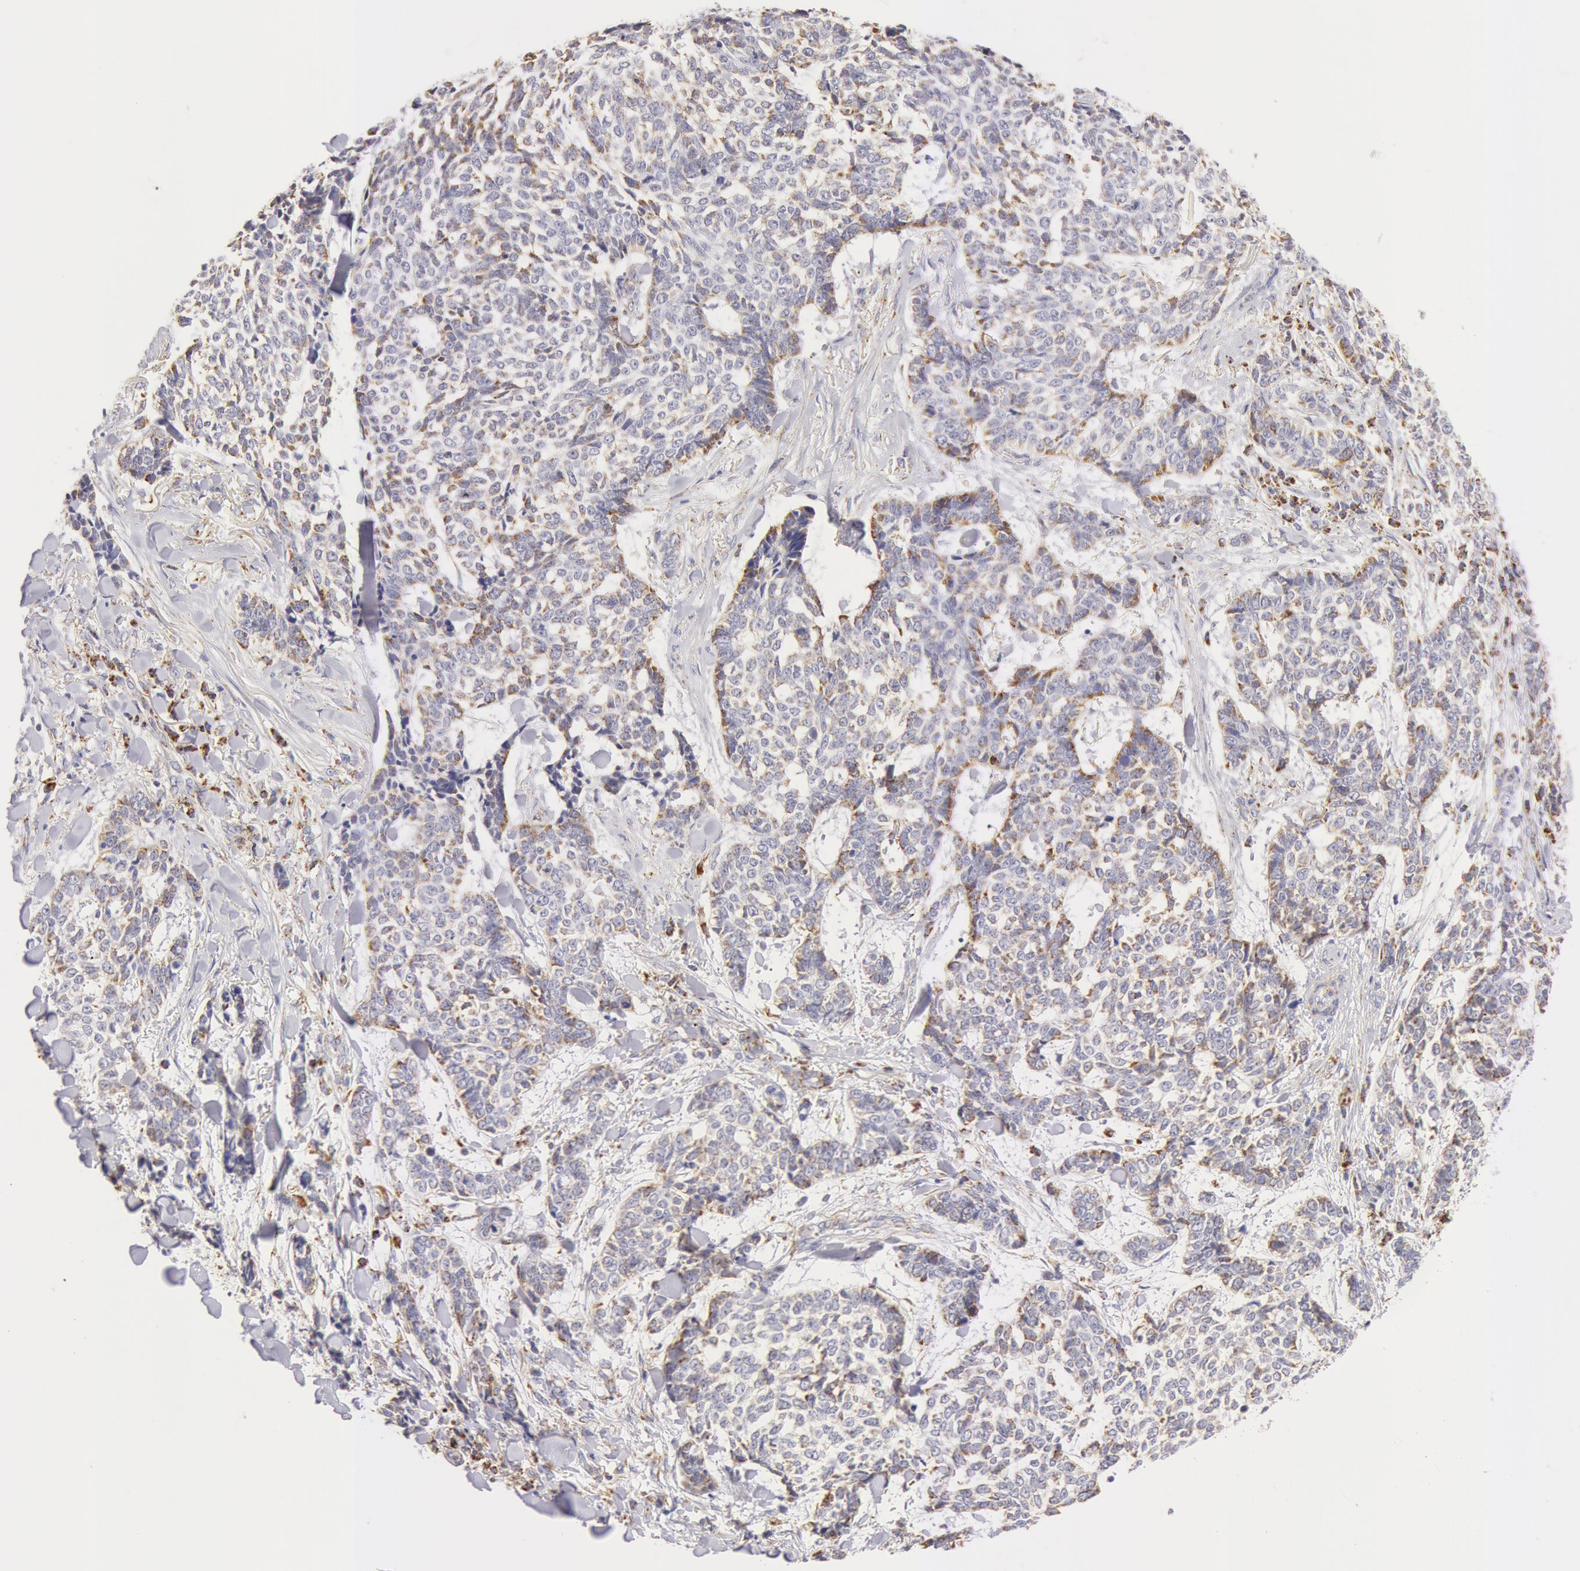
{"staining": {"intensity": "moderate", "quantity": "25%-75%", "location": "cytoplasmic/membranous"}, "tissue": "skin cancer", "cell_type": "Tumor cells", "image_type": "cancer", "snomed": [{"axis": "morphology", "description": "Basal cell carcinoma"}, {"axis": "topography", "description": "Skin"}], "caption": "Protein expression analysis of human skin cancer (basal cell carcinoma) reveals moderate cytoplasmic/membranous staining in approximately 25%-75% of tumor cells.", "gene": "ATP5F1B", "patient": {"sex": "female", "age": 89}}